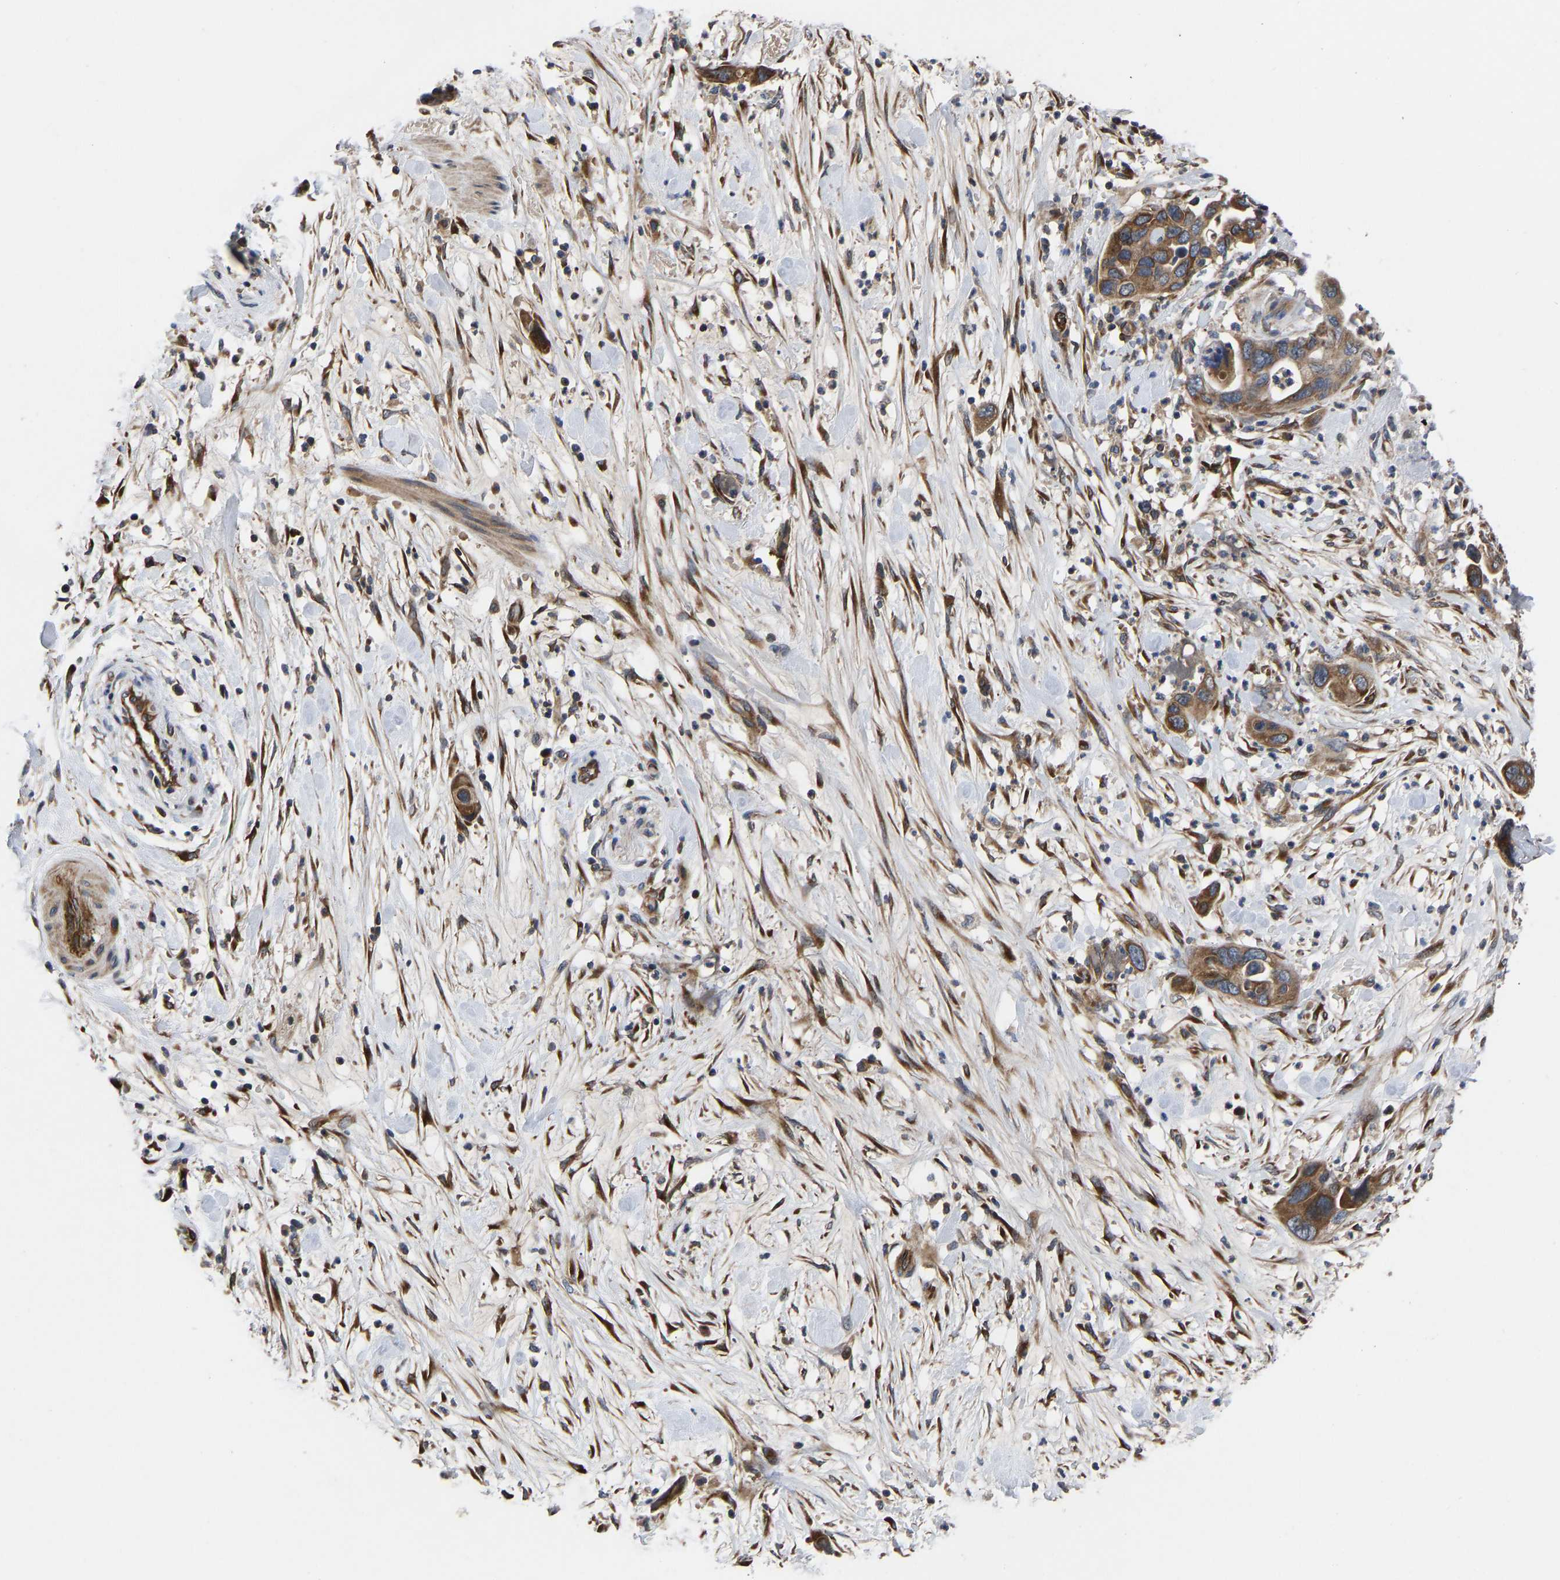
{"staining": {"intensity": "strong", "quantity": ">75%", "location": "cytoplasmic/membranous"}, "tissue": "pancreatic cancer", "cell_type": "Tumor cells", "image_type": "cancer", "snomed": [{"axis": "morphology", "description": "Adenocarcinoma, NOS"}, {"axis": "topography", "description": "Pancreas"}], "caption": "A brown stain shows strong cytoplasmic/membranous expression of a protein in human pancreatic adenocarcinoma tumor cells.", "gene": "FRRS1", "patient": {"sex": "female", "age": 71}}